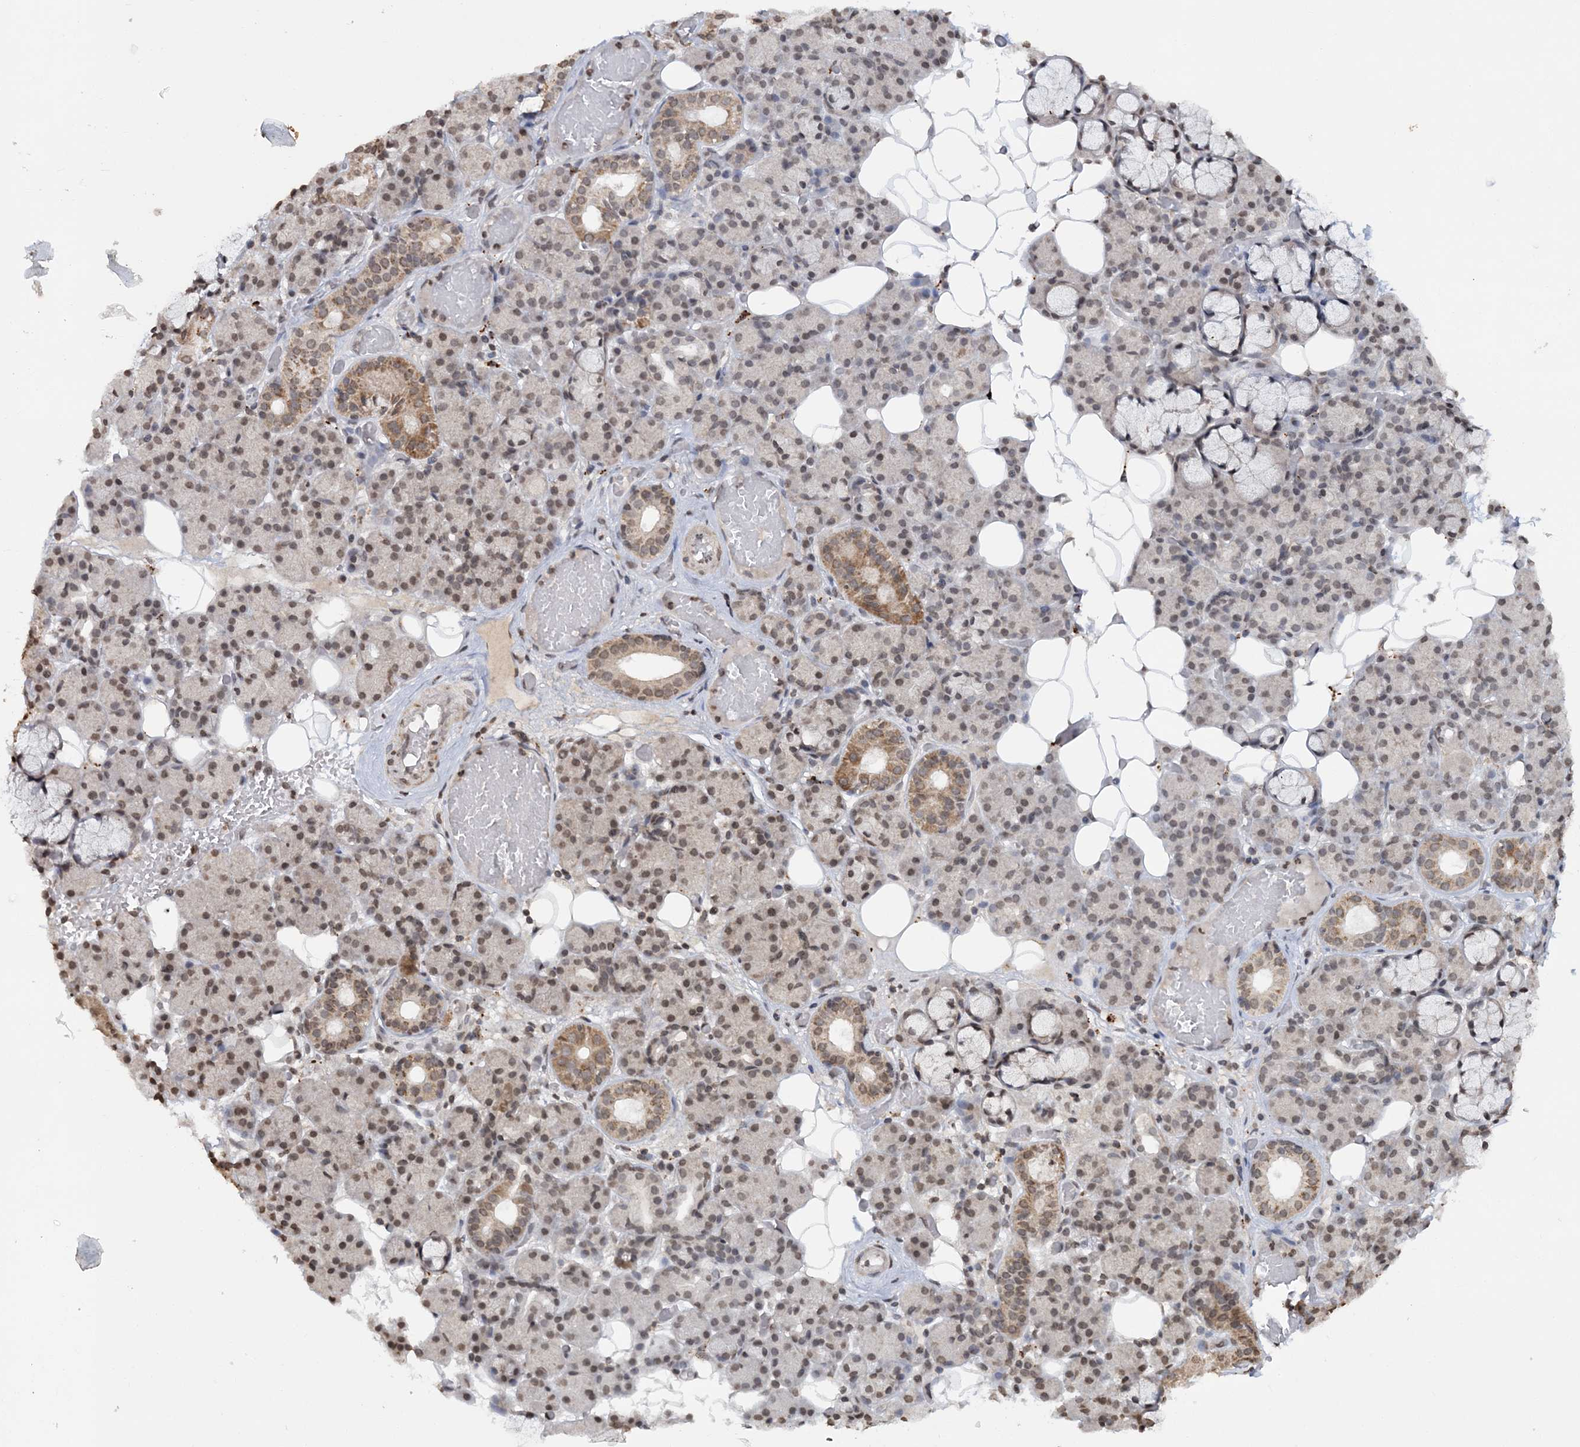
{"staining": {"intensity": "moderate", "quantity": "25%-75%", "location": "cytoplasmic/membranous,nuclear"}, "tissue": "salivary gland", "cell_type": "Glandular cells", "image_type": "normal", "snomed": [{"axis": "morphology", "description": "Normal tissue, NOS"}, {"axis": "topography", "description": "Salivary gland"}], "caption": "A micrograph of human salivary gland stained for a protein reveals moderate cytoplasmic/membranous,nuclear brown staining in glandular cells. (DAB (3,3'-diaminobenzidine) IHC, brown staining for protein, blue staining for nuclei).", "gene": "SOWAHB", "patient": {"sex": "male", "age": 63}}